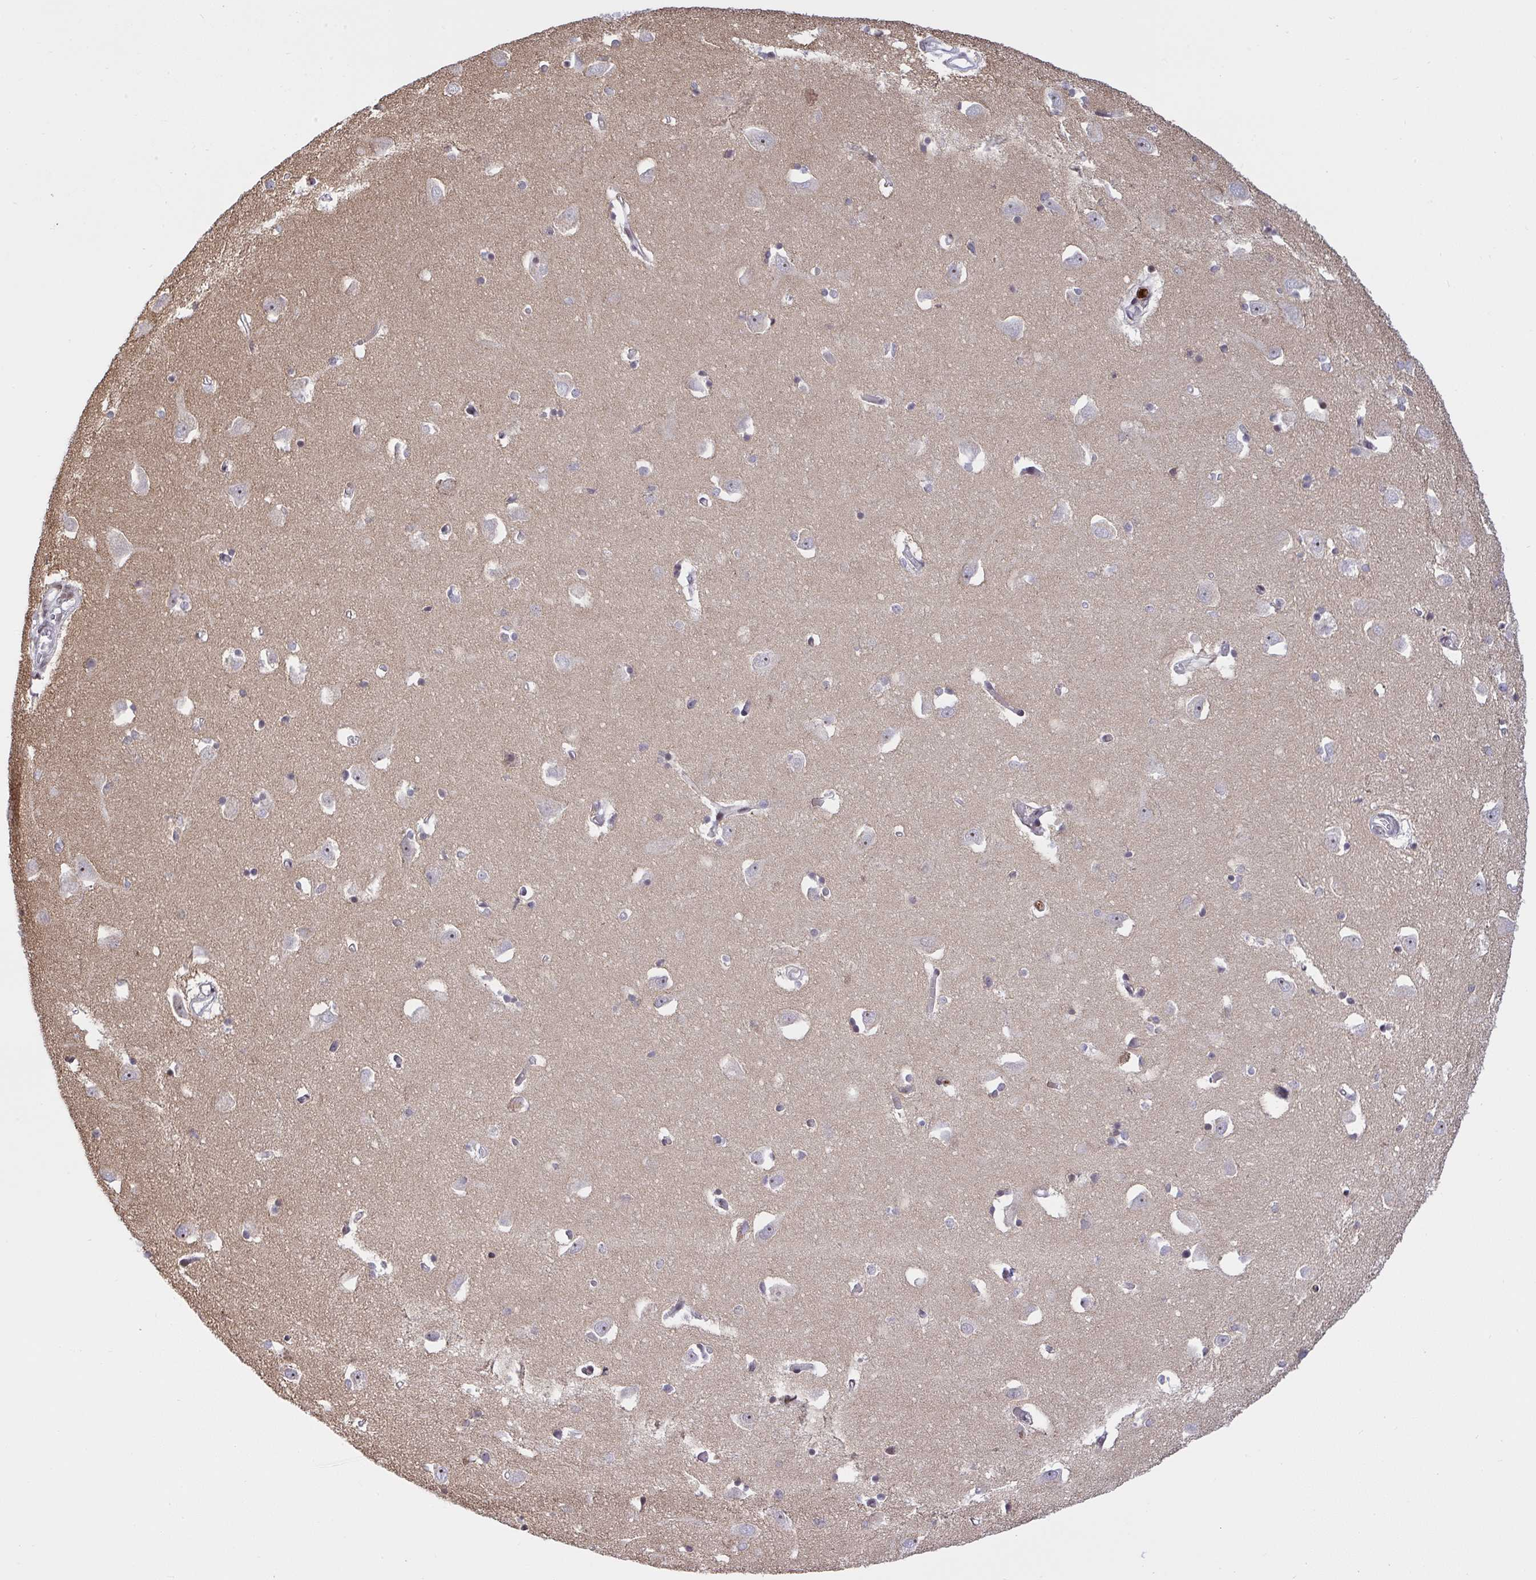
{"staining": {"intensity": "negative", "quantity": "none", "location": "none"}, "tissue": "caudate", "cell_type": "Glial cells", "image_type": "normal", "snomed": [{"axis": "morphology", "description": "Normal tissue, NOS"}, {"axis": "topography", "description": "Lateral ventricle wall"}, {"axis": "topography", "description": "Hippocampus"}], "caption": "A micrograph of caudate stained for a protein shows no brown staining in glial cells.", "gene": "ZNF554", "patient": {"sex": "female", "age": 63}}